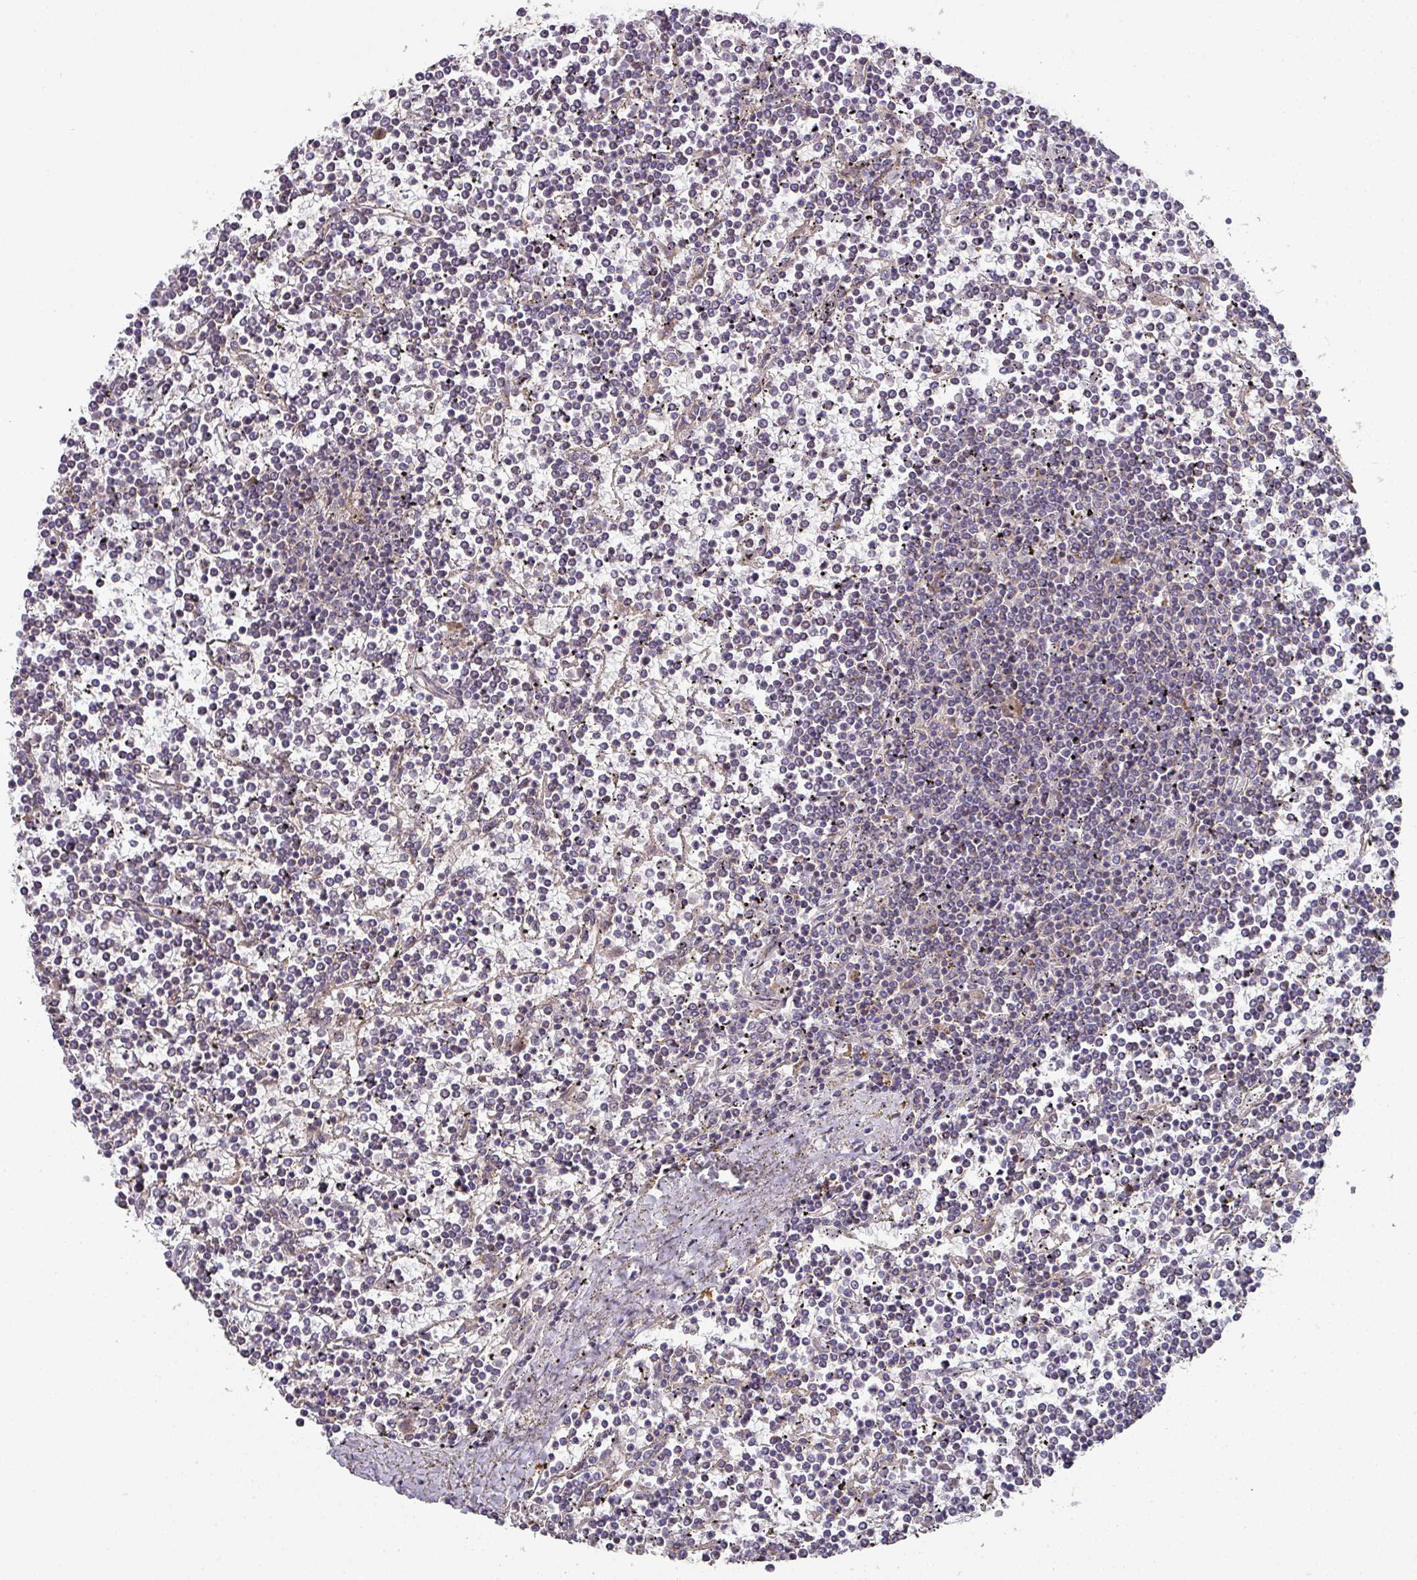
{"staining": {"intensity": "negative", "quantity": "none", "location": "none"}, "tissue": "lymphoma", "cell_type": "Tumor cells", "image_type": "cancer", "snomed": [{"axis": "morphology", "description": "Malignant lymphoma, non-Hodgkin's type, Low grade"}, {"axis": "topography", "description": "Spleen"}], "caption": "A high-resolution histopathology image shows immunohistochemistry staining of lymphoma, which shows no significant expression in tumor cells.", "gene": "STK35", "patient": {"sex": "female", "age": 19}}